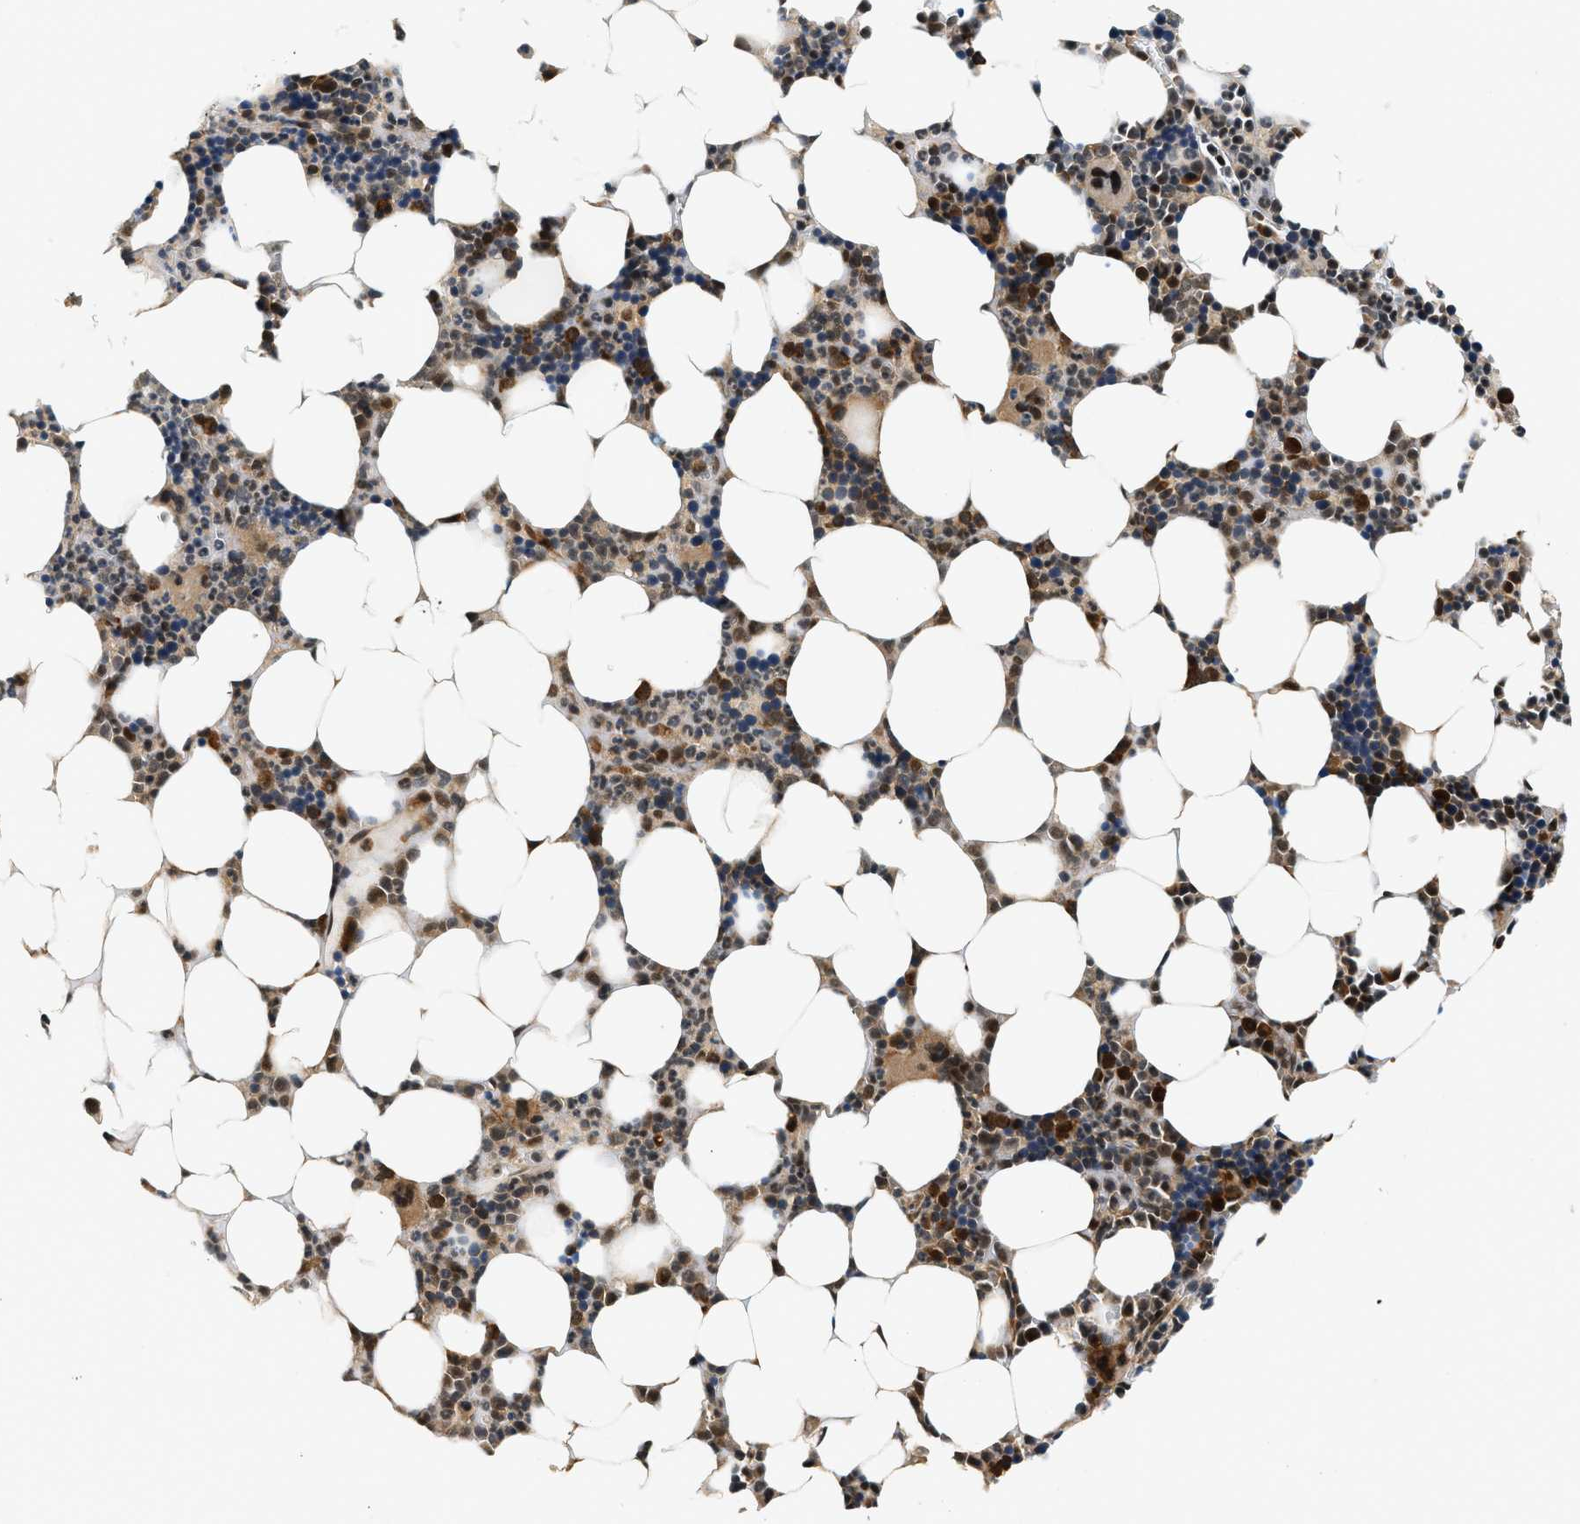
{"staining": {"intensity": "strong", "quantity": "25%-75%", "location": "cytoplasmic/membranous,nuclear"}, "tissue": "bone marrow", "cell_type": "Hematopoietic cells", "image_type": "normal", "snomed": [{"axis": "morphology", "description": "Normal tissue, NOS"}, {"axis": "topography", "description": "Bone marrow"}], "caption": "Immunohistochemistry (DAB (3,3'-diaminobenzidine)) staining of normal bone marrow reveals strong cytoplasmic/membranous,nuclear protein positivity in approximately 25%-75% of hematopoietic cells. The staining was performed using DAB (3,3'-diaminobenzidine) to visualize the protein expression in brown, while the nuclei were stained in blue with hematoxylin (Magnification: 20x).", "gene": "PSMD3", "patient": {"sex": "female", "age": 73}}